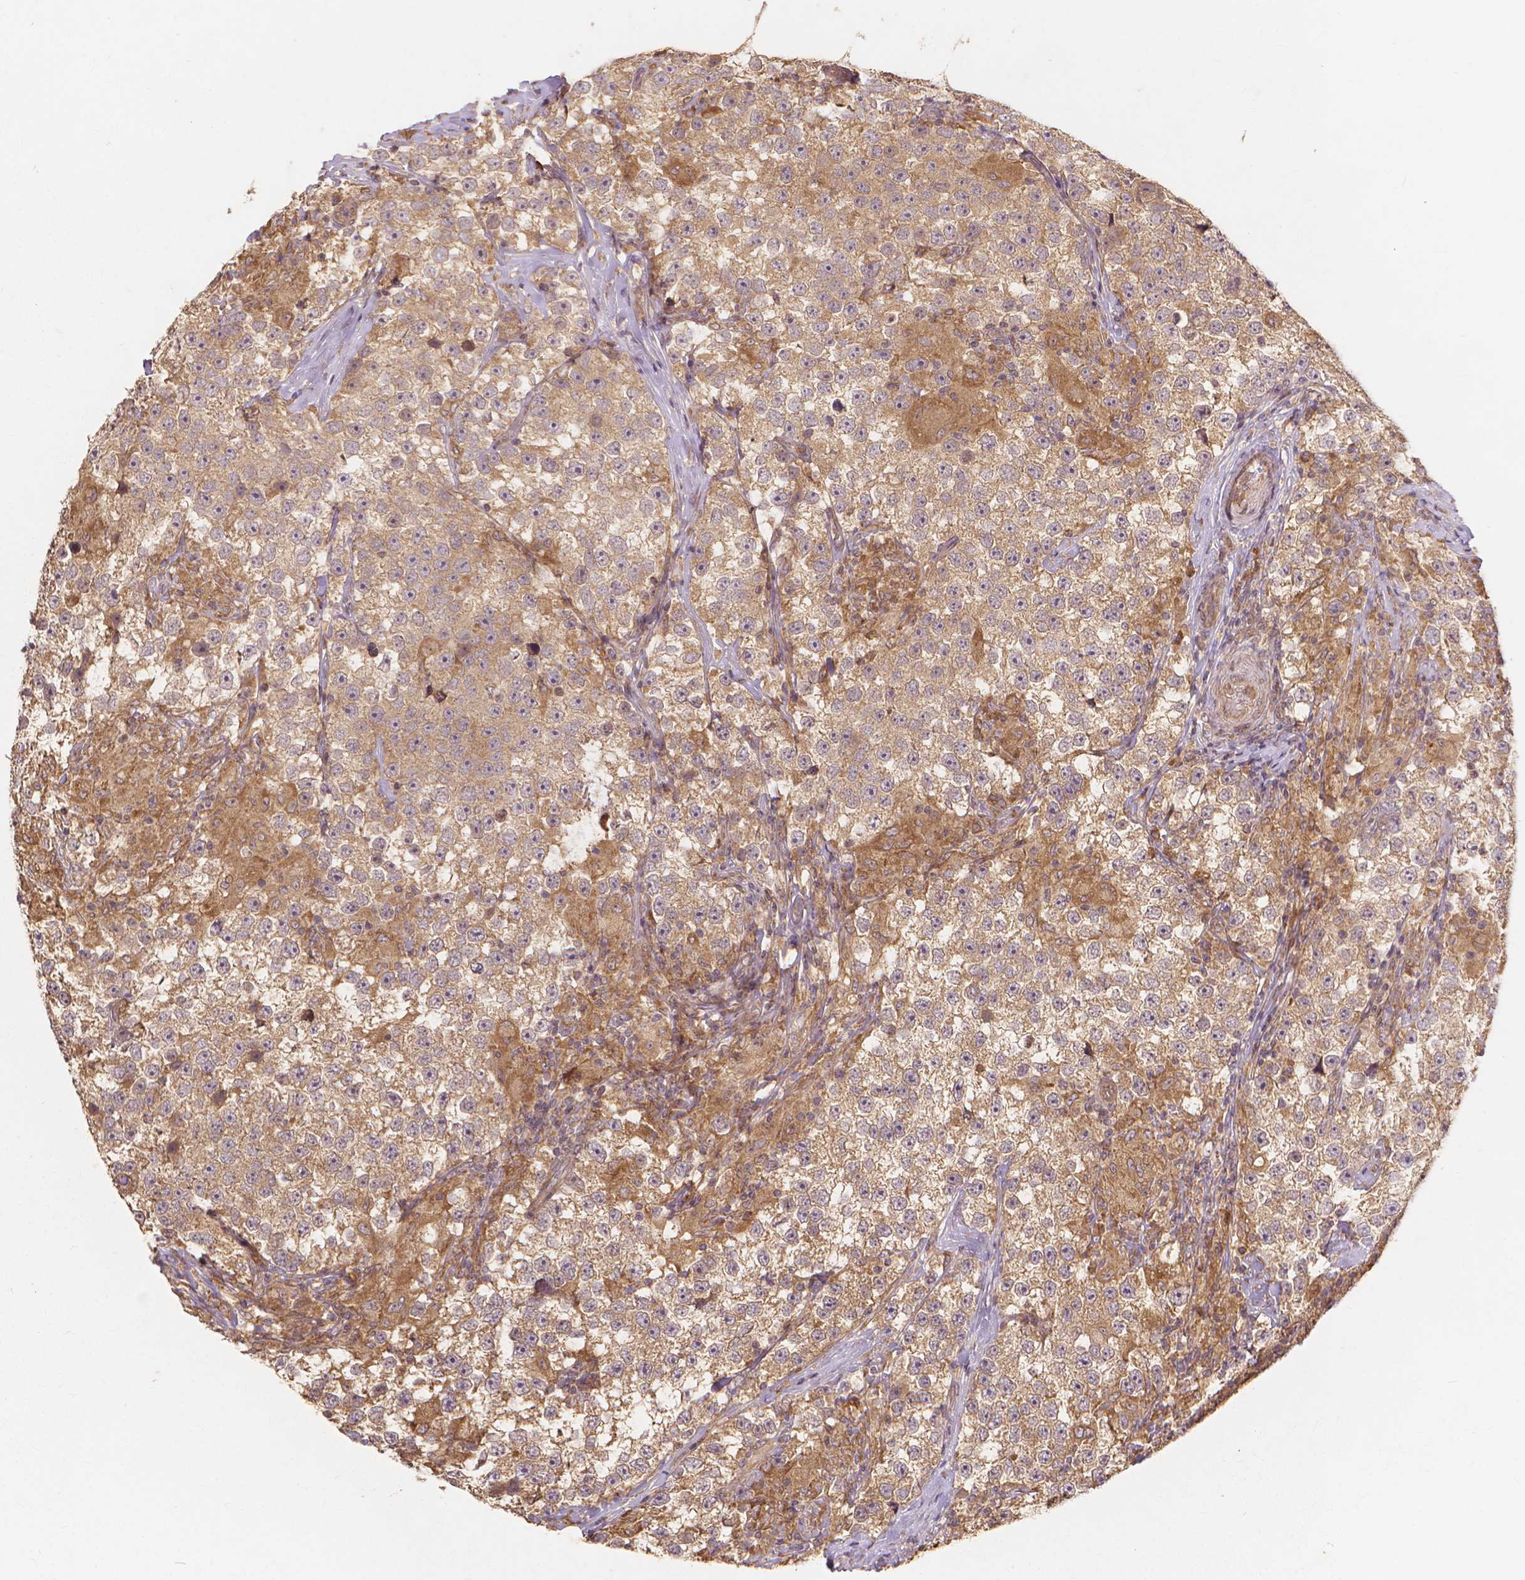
{"staining": {"intensity": "weak", "quantity": ">75%", "location": "cytoplasmic/membranous"}, "tissue": "testis cancer", "cell_type": "Tumor cells", "image_type": "cancer", "snomed": [{"axis": "morphology", "description": "Seminoma, NOS"}, {"axis": "topography", "description": "Testis"}], "caption": "Immunohistochemistry staining of testis cancer (seminoma), which displays low levels of weak cytoplasmic/membranous staining in about >75% of tumor cells indicating weak cytoplasmic/membranous protein staining. The staining was performed using DAB (3,3'-diaminobenzidine) (brown) for protein detection and nuclei were counterstained in hematoxylin (blue).", "gene": "TAB2", "patient": {"sex": "male", "age": 46}}